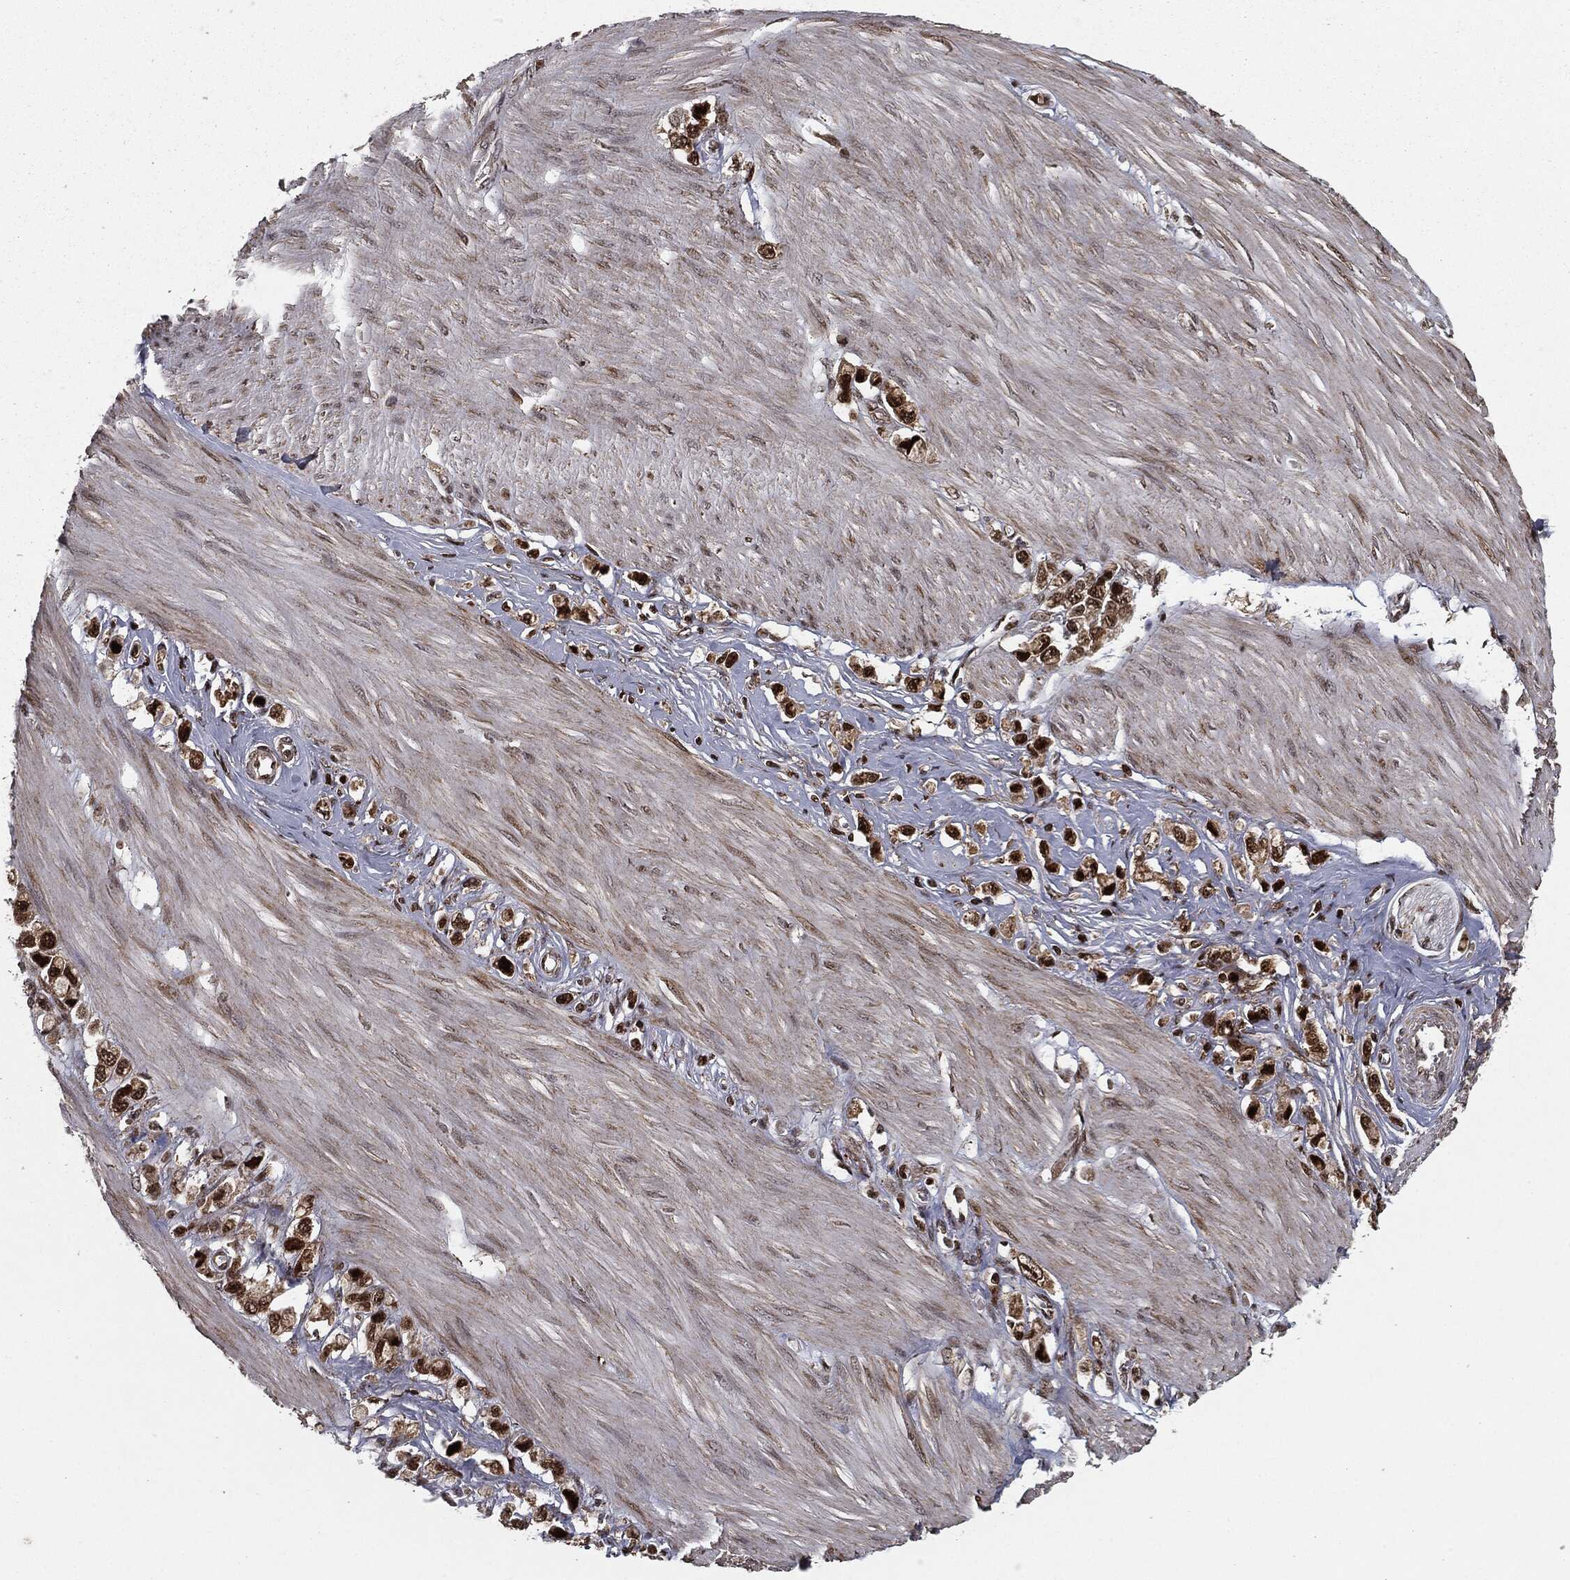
{"staining": {"intensity": "strong", "quantity": ">75%", "location": "cytoplasmic/membranous,nuclear"}, "tissue": "stomach cancer", "cell_type": "Tumor cells", "image_type": "cancer", "snomed": [{"axis": "morphology", "description": "Normal tissue, NOS"}, {"axis": "morphology", "description": "Adenocarcinoma, NOS"}, {"axis": "morphology", "description": "Adenocarcinoma, High grade"}, {"axis": "topography", "description": "Stomach, upper"}, {"axis": "topography", "description": "Stomach"}], "caption": "Stomach cancer (high-grade adenocarcinoma) stained with IHC exhibits strong cytoplasmic/membranous and nuclear positivity in approximately >75% of tumor cells. (IHC, brightfield microscopy, high magnification).", "gene": "CHCHD2", "patient": {"sex": "female", "age": 65}}